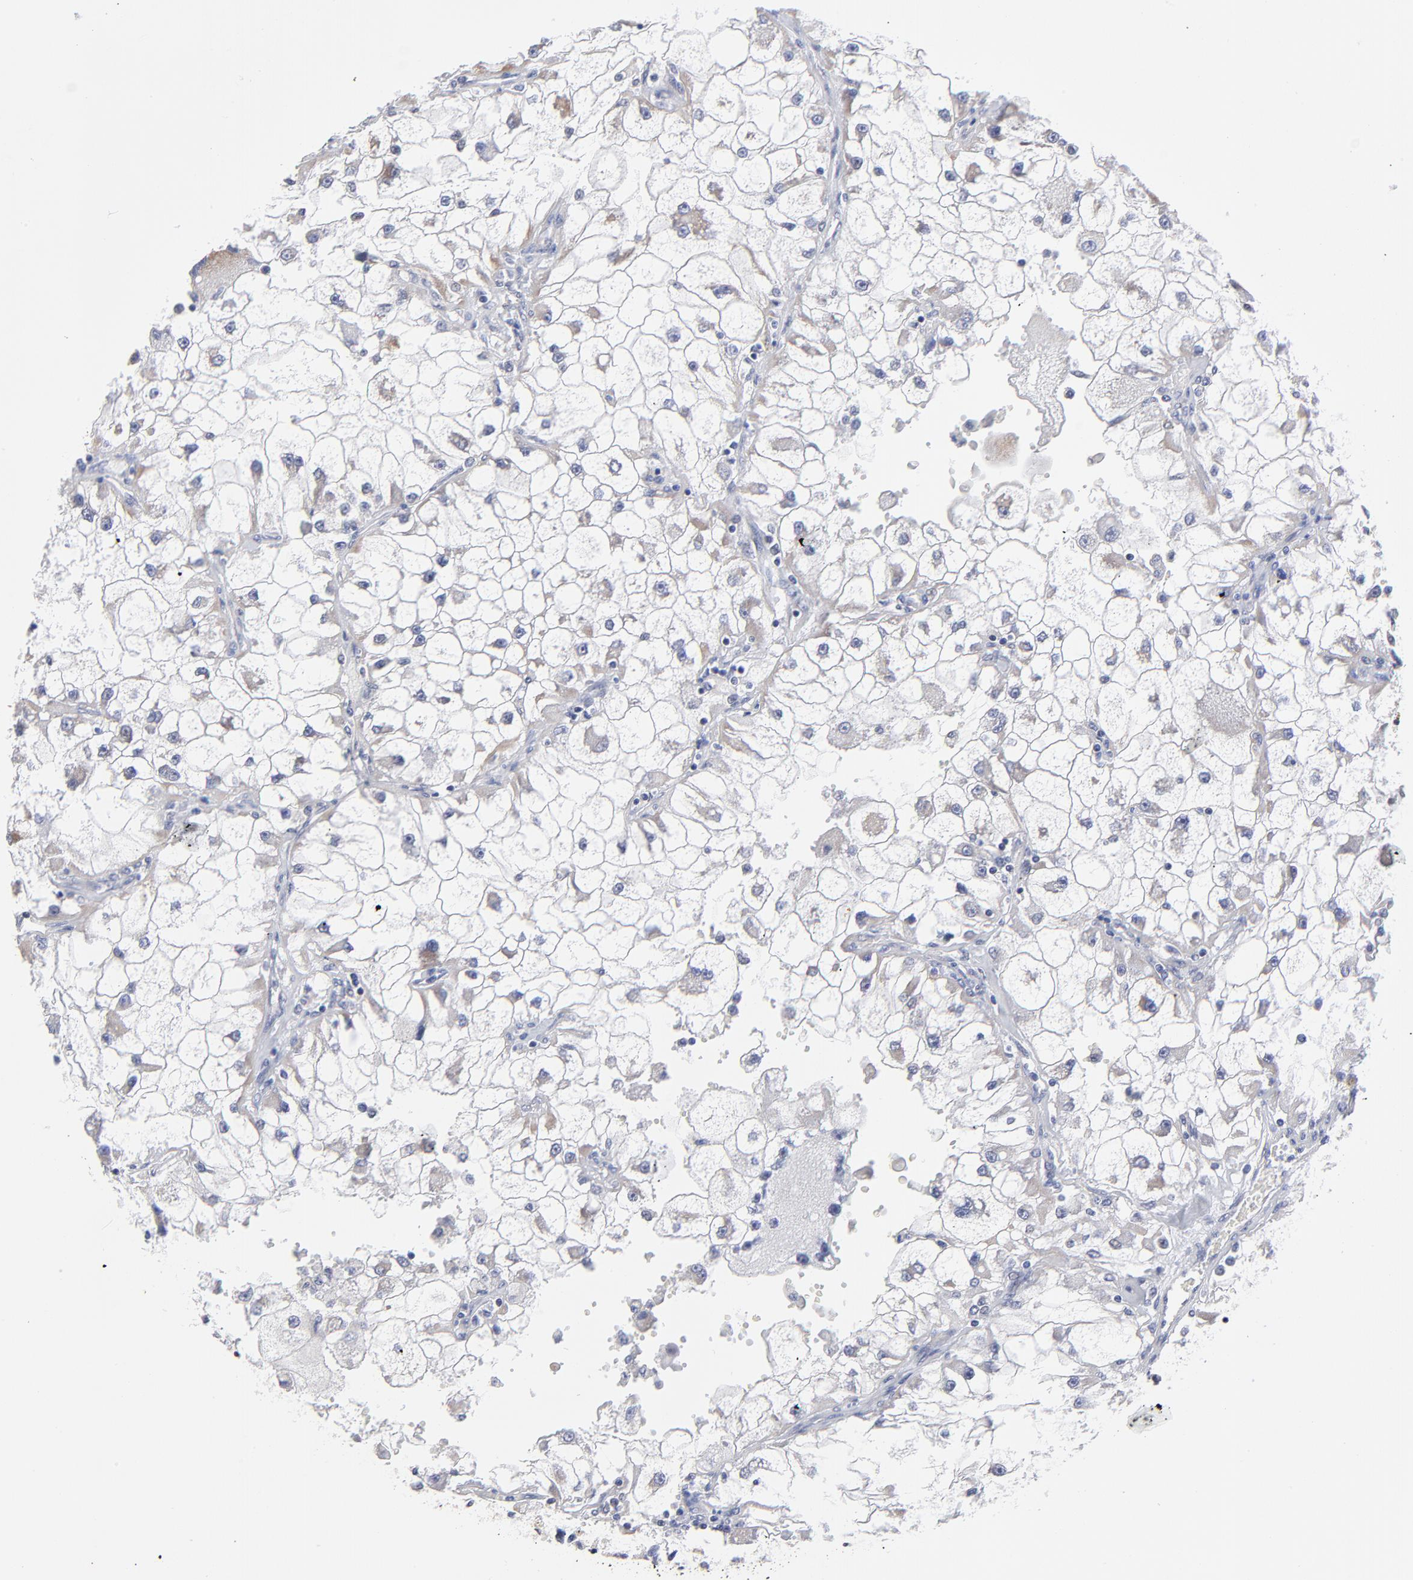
{"staining": {"intensity": "negative", "quantity": "none", "location": "none"}, "tissue": "renal cancer", "cell_type": "Tumor cells", "image_type": "cancer", "snomed": [{"axis": "morphology", "description": "Adenocarcinoma, NOS"}, {"axis": "topography", "description": "Kidney"}], "caption": "Tumor cells are negative for protein expression in human renal adenocarcinoma.", "gene": "FBXO8", "patient": {"sex": "female", "age": 73}}